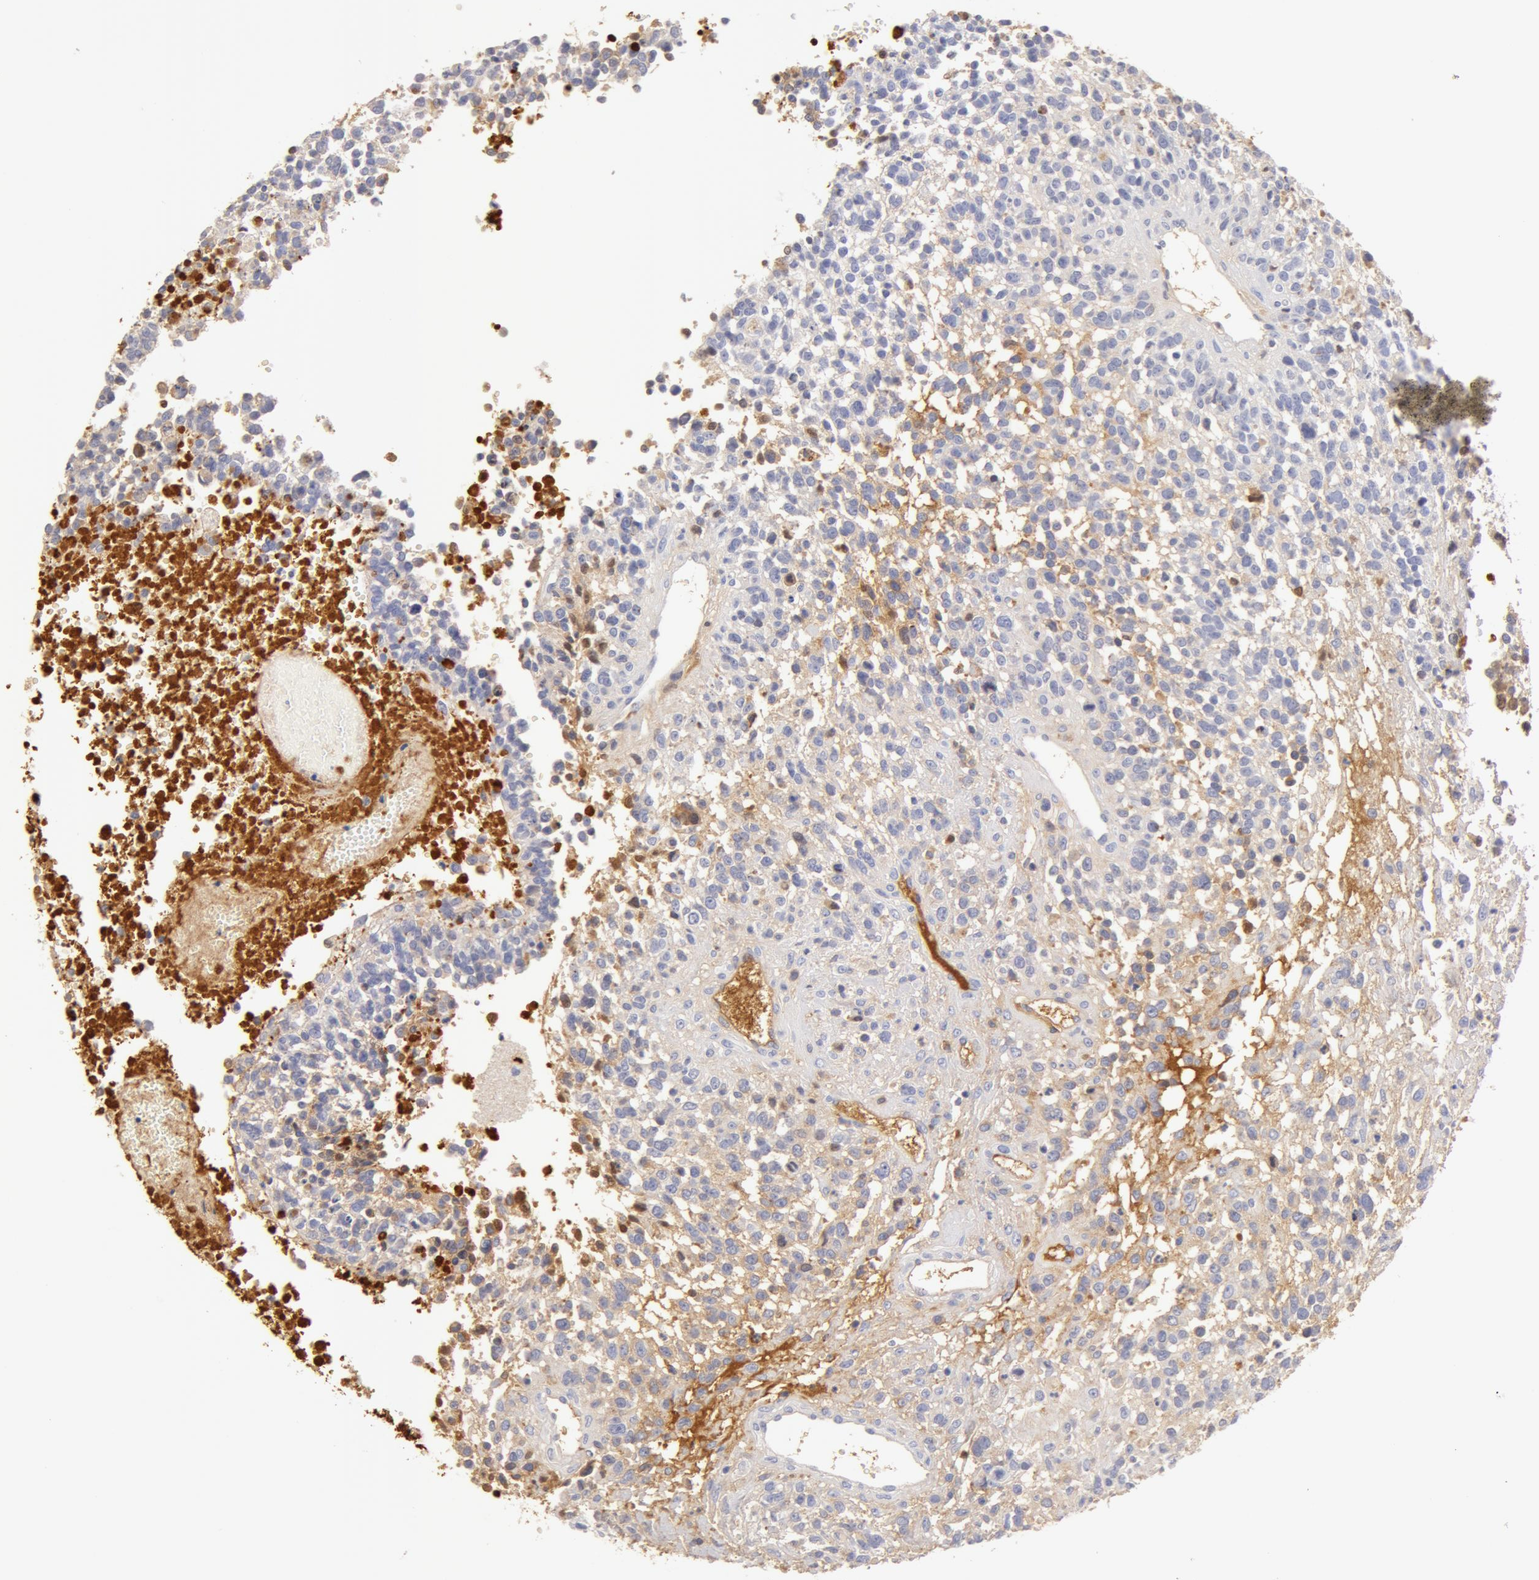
{"staining": {"intensity": "weak", "quantity": "<25%", "location": "cytoplasmic/membranous"}, "tissue": "glioma", "cell_type": "Tumor cells", "image_type": "cancer", "snomed": [{"axis": "morphology", "description": "Glioma, malignant, High grade"}, {"axis": "topography", "description": "Brain"}], "caption": "Histopathology image shows no significant protein positivity in tumor cells of malignant glioma (high-grade).", "gene": "GC", "patient": {"sex": "male", "age": 66}}